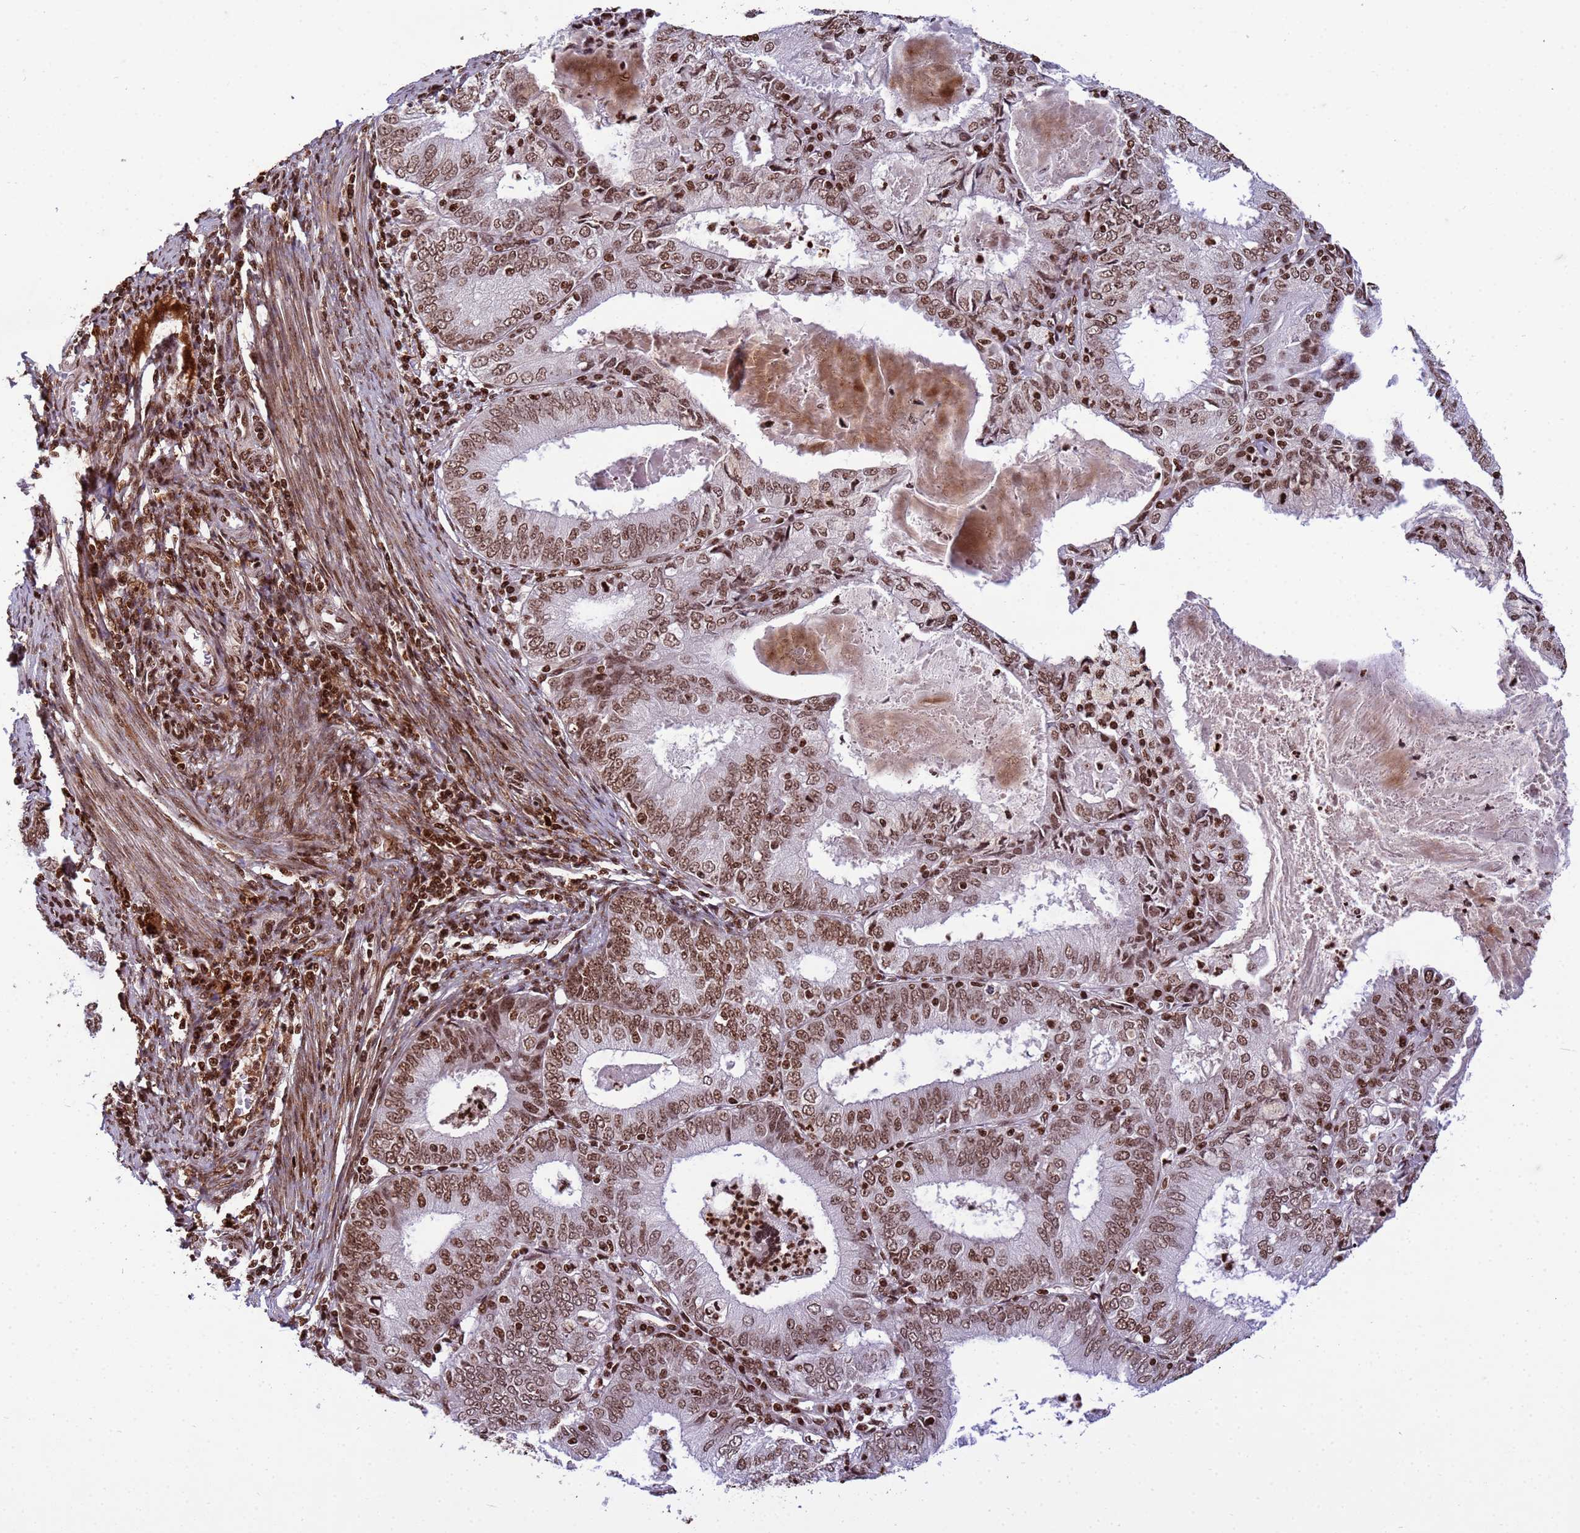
{"staining": {"intensity": "moderate", "quantity": ">75%", "location": "nuclear"}, "tissue": "endometrial cancer", "cell_type": "Tumor cells", "image_type": "cancer", "snomed": [{"axis": "morphology", "description": "Adenocarcinoma, NOS"}, {"axis": "topography", "description": "Endometrium"}], "caption": "Protein expression by immunohistochemistry reveals moderate nuclear staining in approximately >75% of tumor cells in endometrial cancer (adenocarcinoma). Nuclei are stained in blue.", "gene": "H3-3B", "patient": {"sex": "female", "age": 57}}